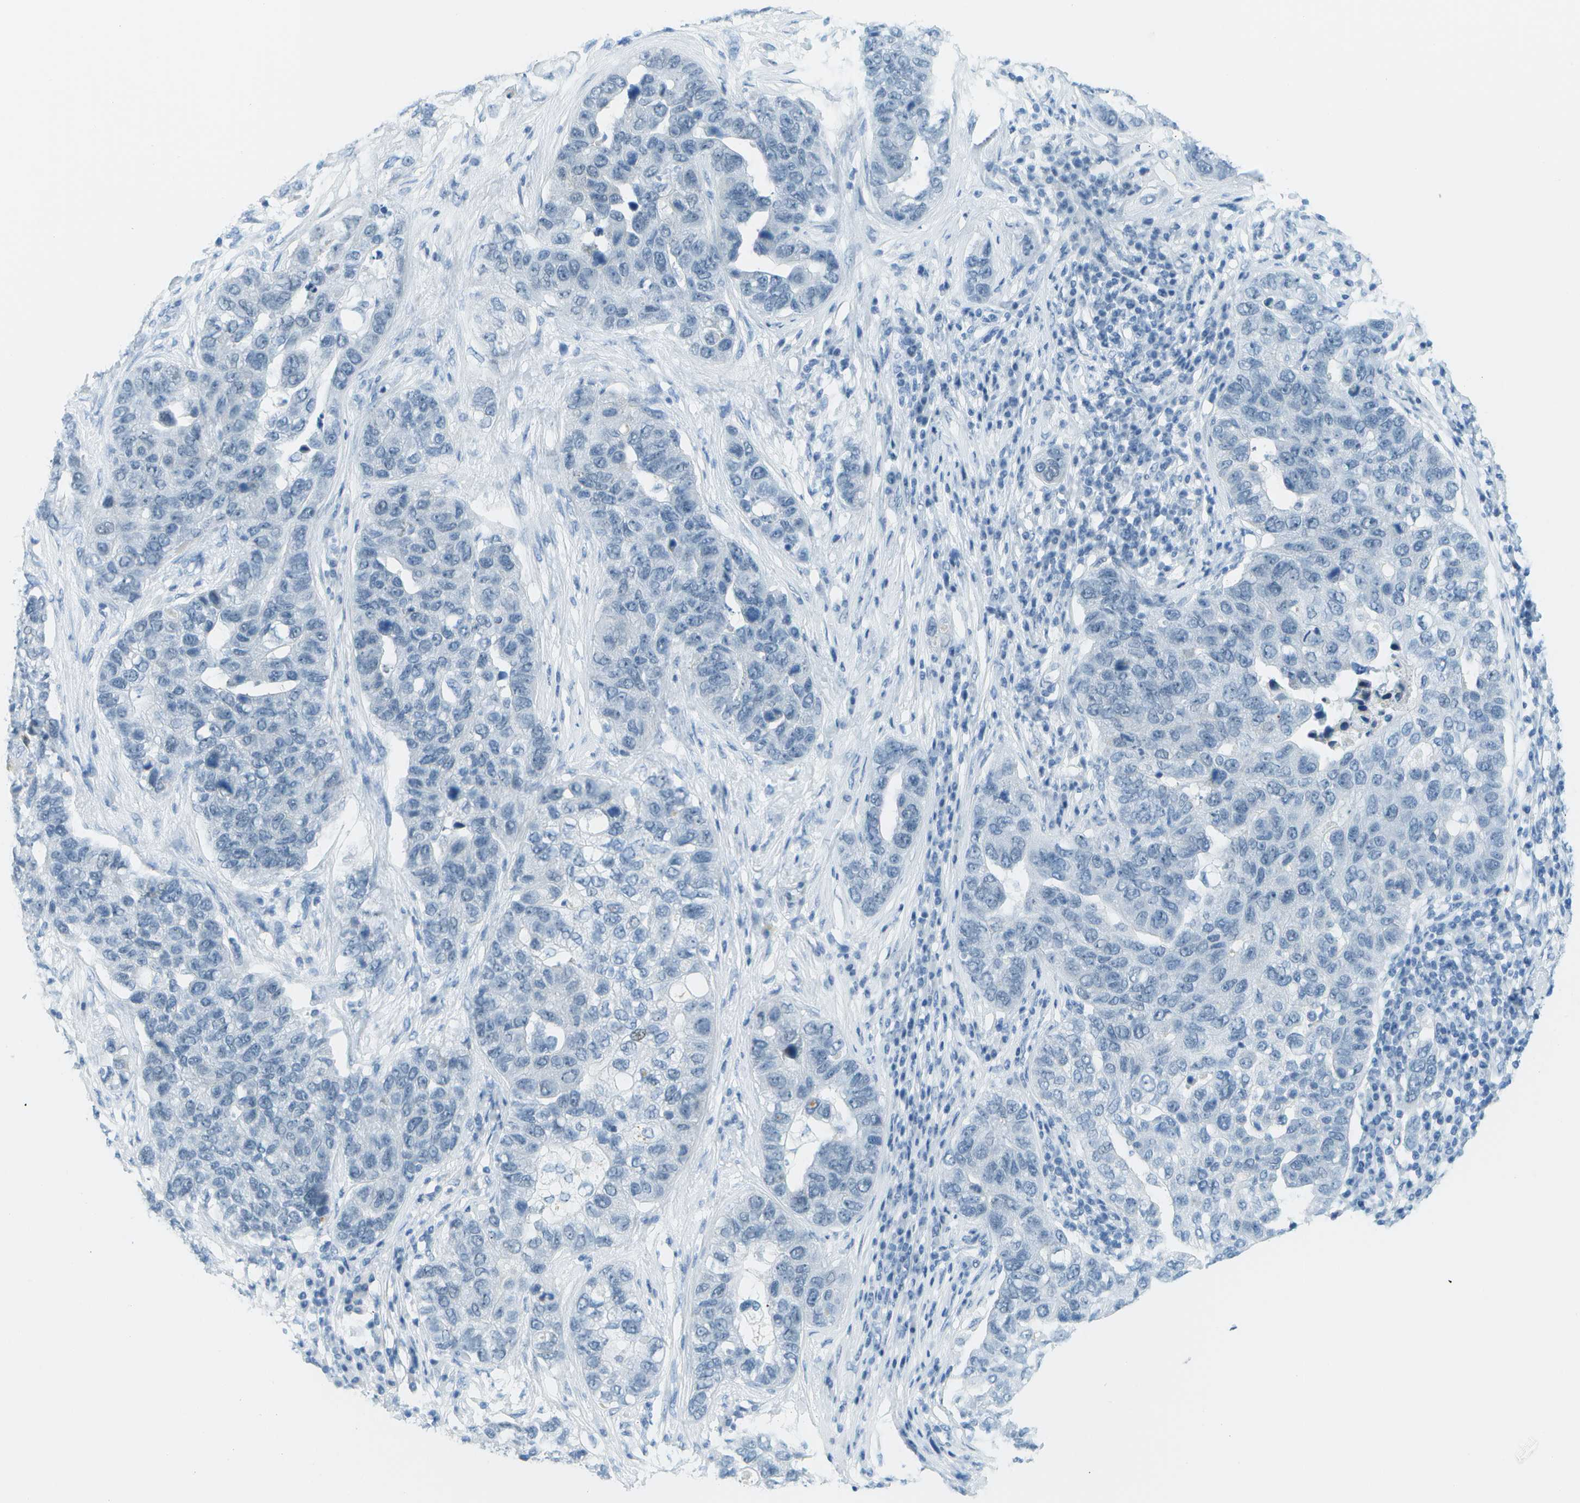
{"staining": {"intensity": "negative", "quantity": "none", "location": "none"}, "tissue": "pancreatic cancer", "cell_type": "Tumor cells", "image_type": "cancer", "snomed": [{"axis": "morphology", "description": "Adenocarcinoma, NOS"}, {"axis": "topography", "description": "Pancreas"}], "caption": "Image shows no significant protein expression in tumor cells of adenocarcinoma (pancreatic).", "gene": "NEK11", "patient": {"sex": "female", "age": 61}}